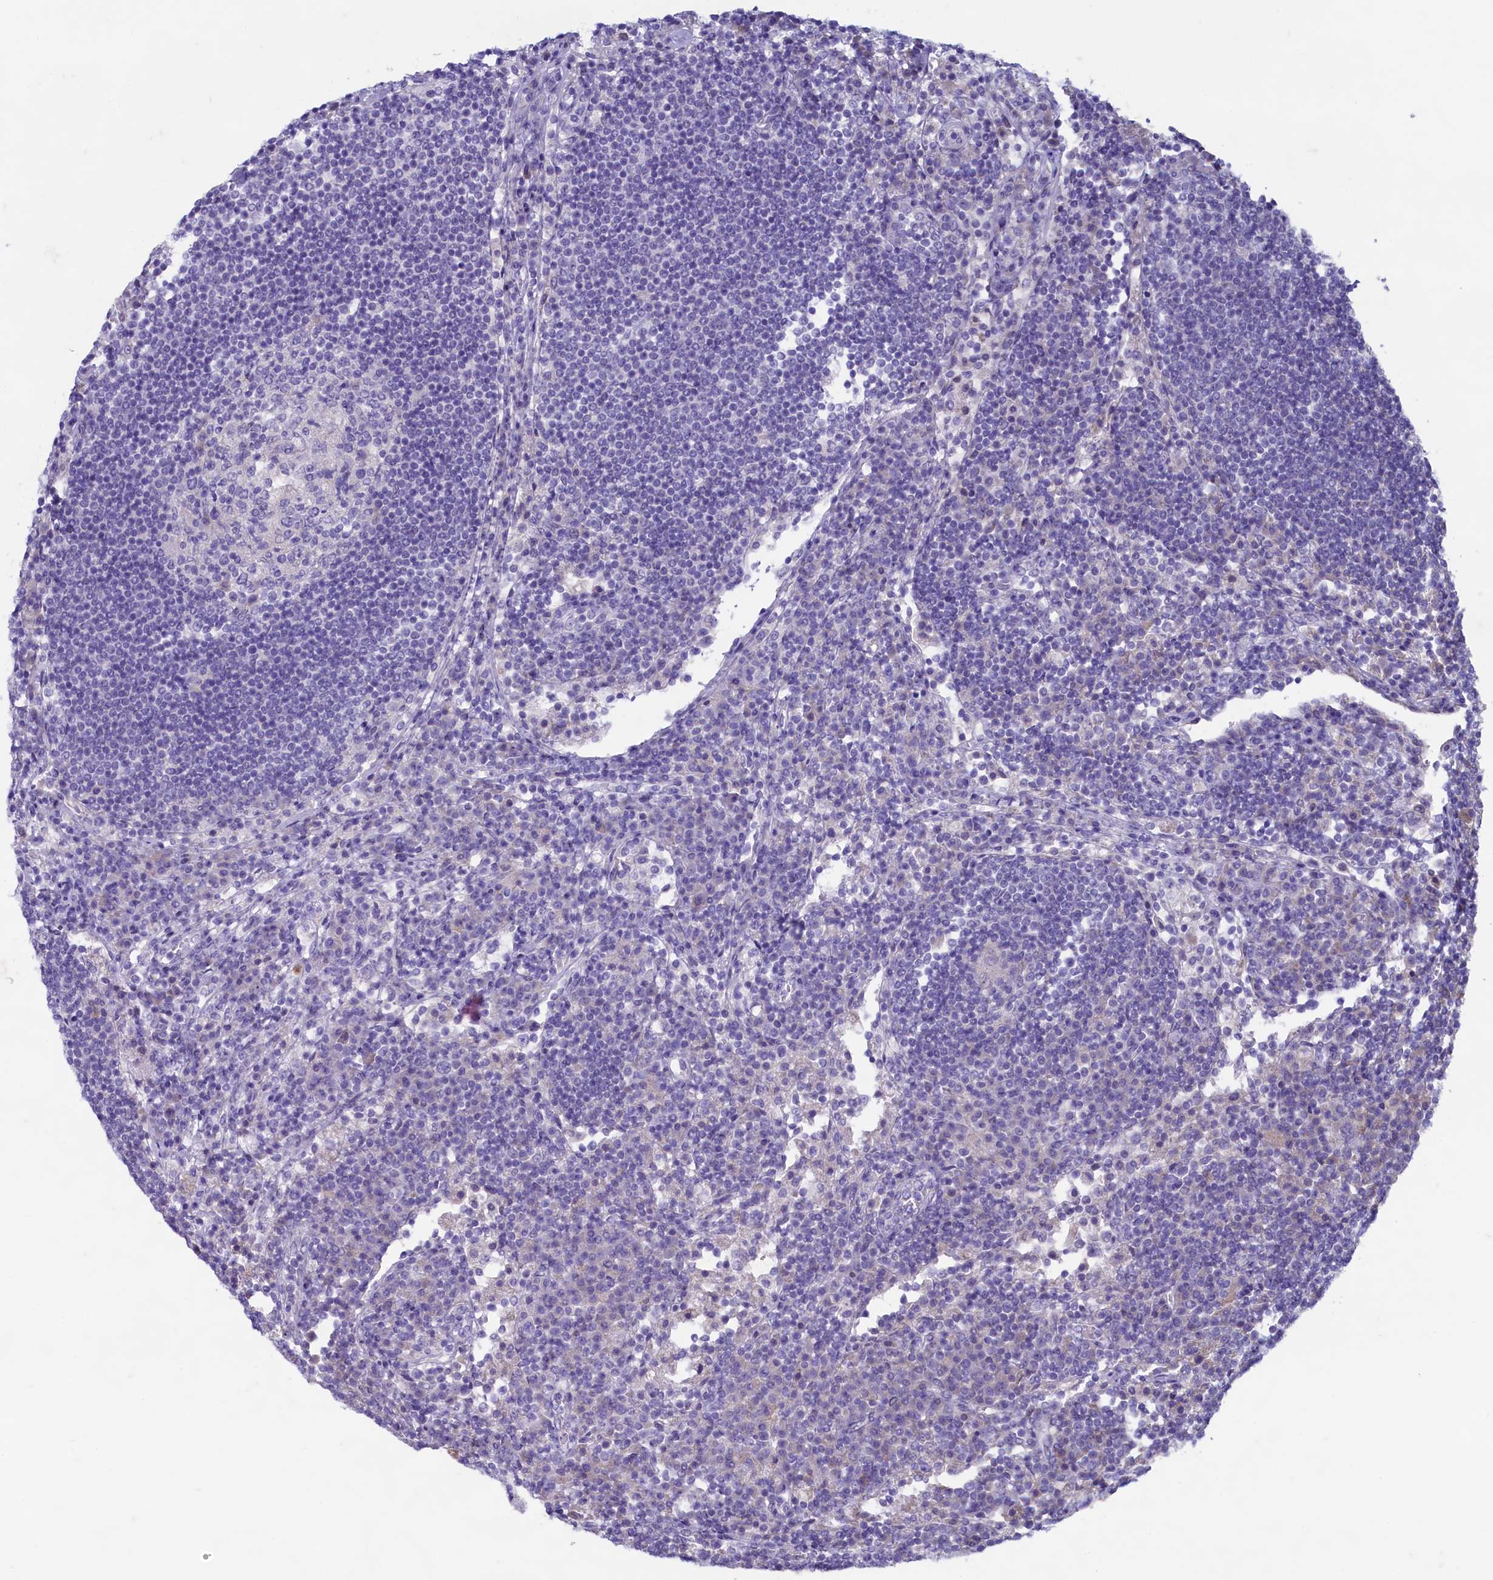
{"staining": {"intensity": "negative", "quantity": "none", "location": "none"}, "tissue": "lymph node", "cell_type": "Germinal center cells", "image_type": "normal", "snomed": [{"axis": "morphology", "description": "Normal tissue, NOS"}, {"axis": "topography", "description": "Lymph node"}], "caption": "DAB immunohistochemical staining of normal human lymph node demonstrates no significant positivity in germinal center cells.", "gene": "MAP1LC3A", "patient": {"sex": "female", "age": 53}}